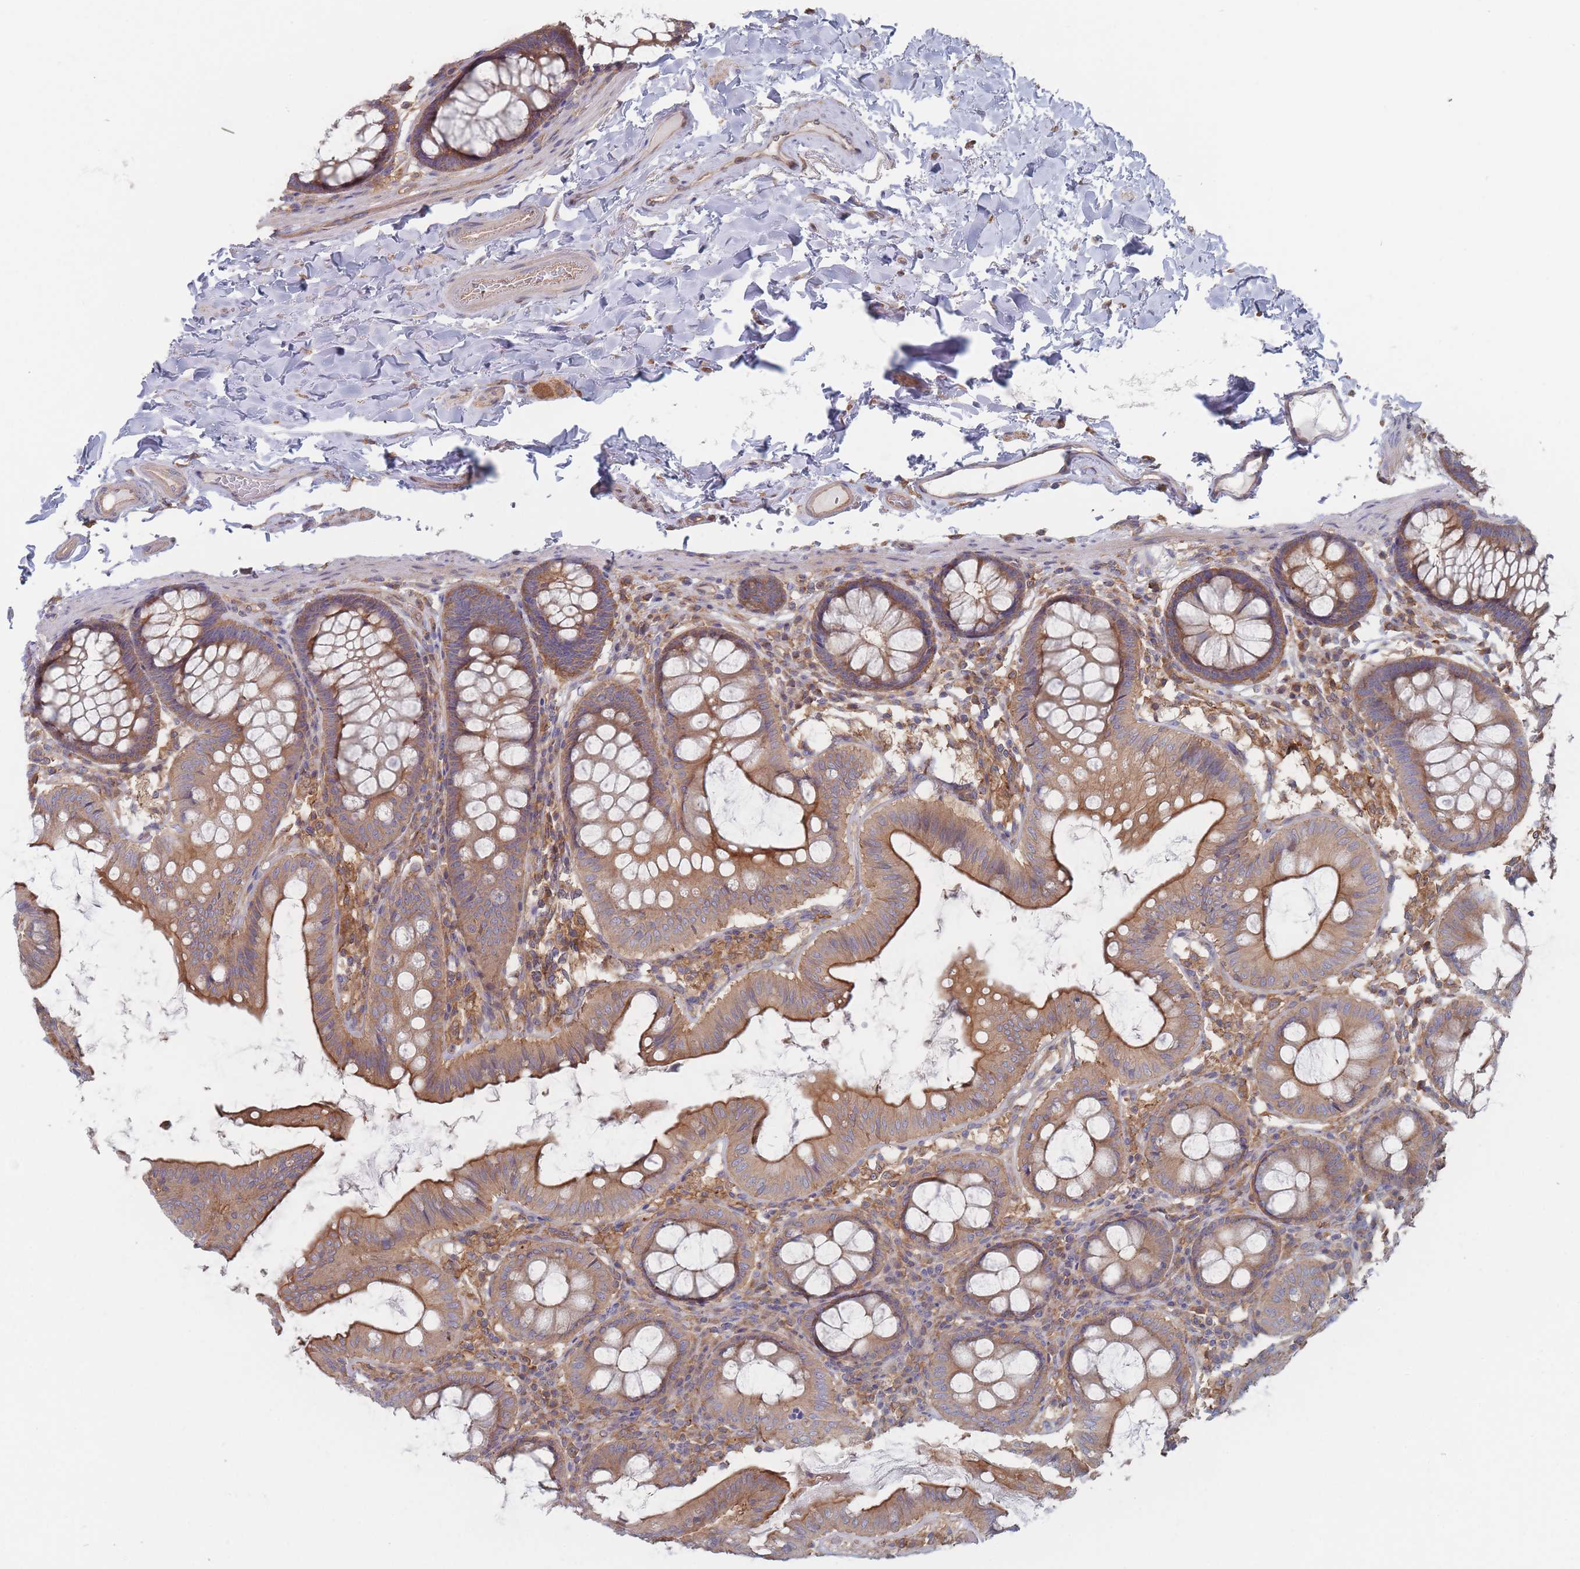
{"staining": {"intensity": "moderate", "quantity": ">75%", "location": "cytoplasmic/membranous"}, "tissue": "colon", "cell_type": "Endothelial cells", "image_type": "normal", "snomed": [{"axis": "morphology", "description": "Normal tissue, NOS"}, {"axis": "topography", "description": "Colon"}], "caption": "Brown immunohistochemical staining in normal colon exhibits moderate cytoplasmic/membranous positivity in about >75% of endothelial cells. (DAB IHC, brown staining for protein, blue staining for nuclei).", "gene": "EFCC1", "patient": {"sex": "male", "age": 84}}